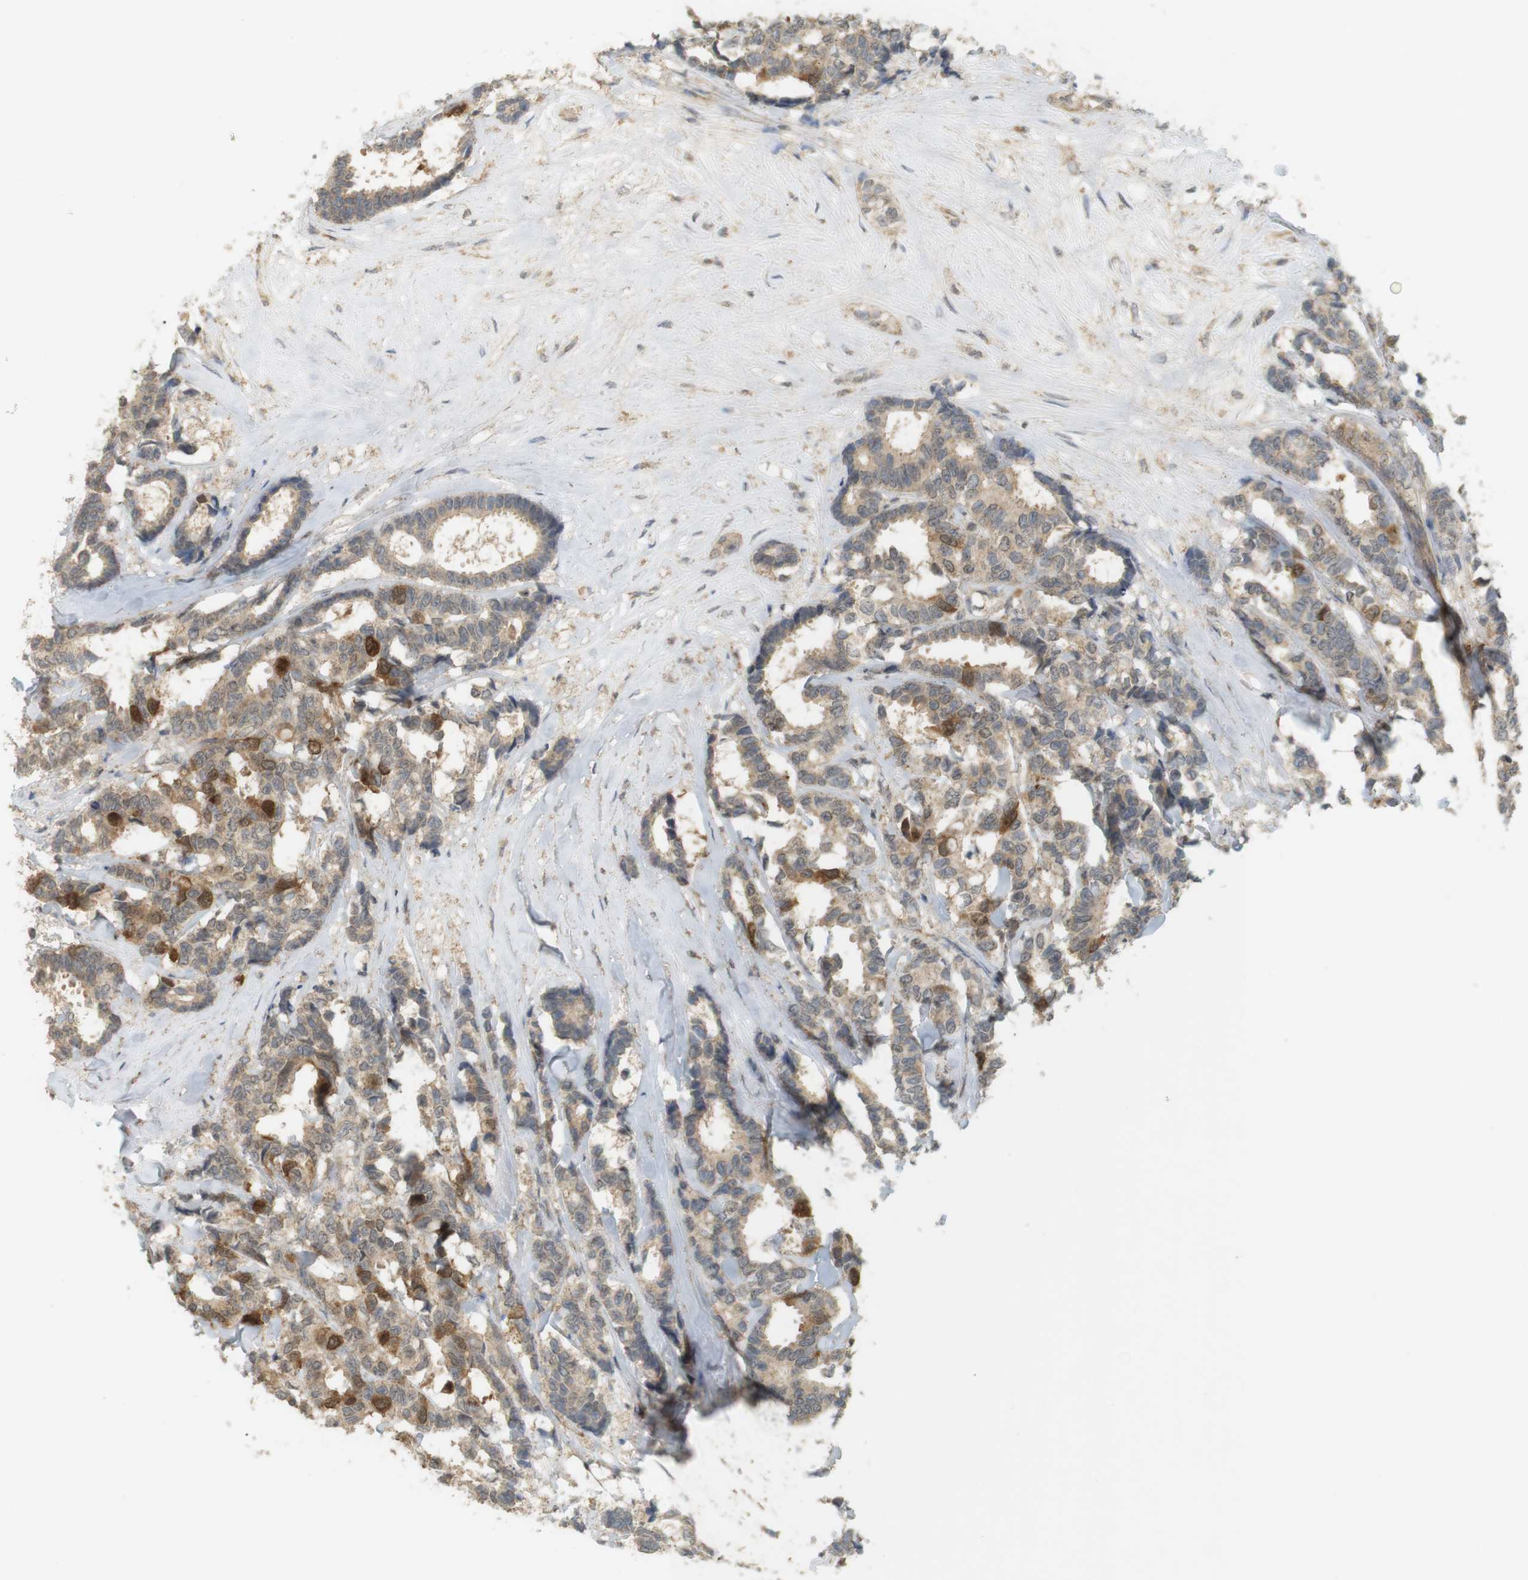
{"staining": {"intensity": "strong", "quantity": "<25%", "location": "cytoplasmic/membranous"}, "tissue": "breast cancer", "cell_type": "Tumor cells", "image_type": "cancer", "snomed": [{"axis": "morphology", "description": "Duct carcinoma"}, {"axis": "topography", "description": "Breast"}], "caption": "This is a photomicrograph of immunohistochemistry staining of breast intraductal carcinoma, which shows strong expression in the cytoplasmic/membranous of tumor cells.", "gene": "TTK", "patient": {"sex": "female", "age": 87}}